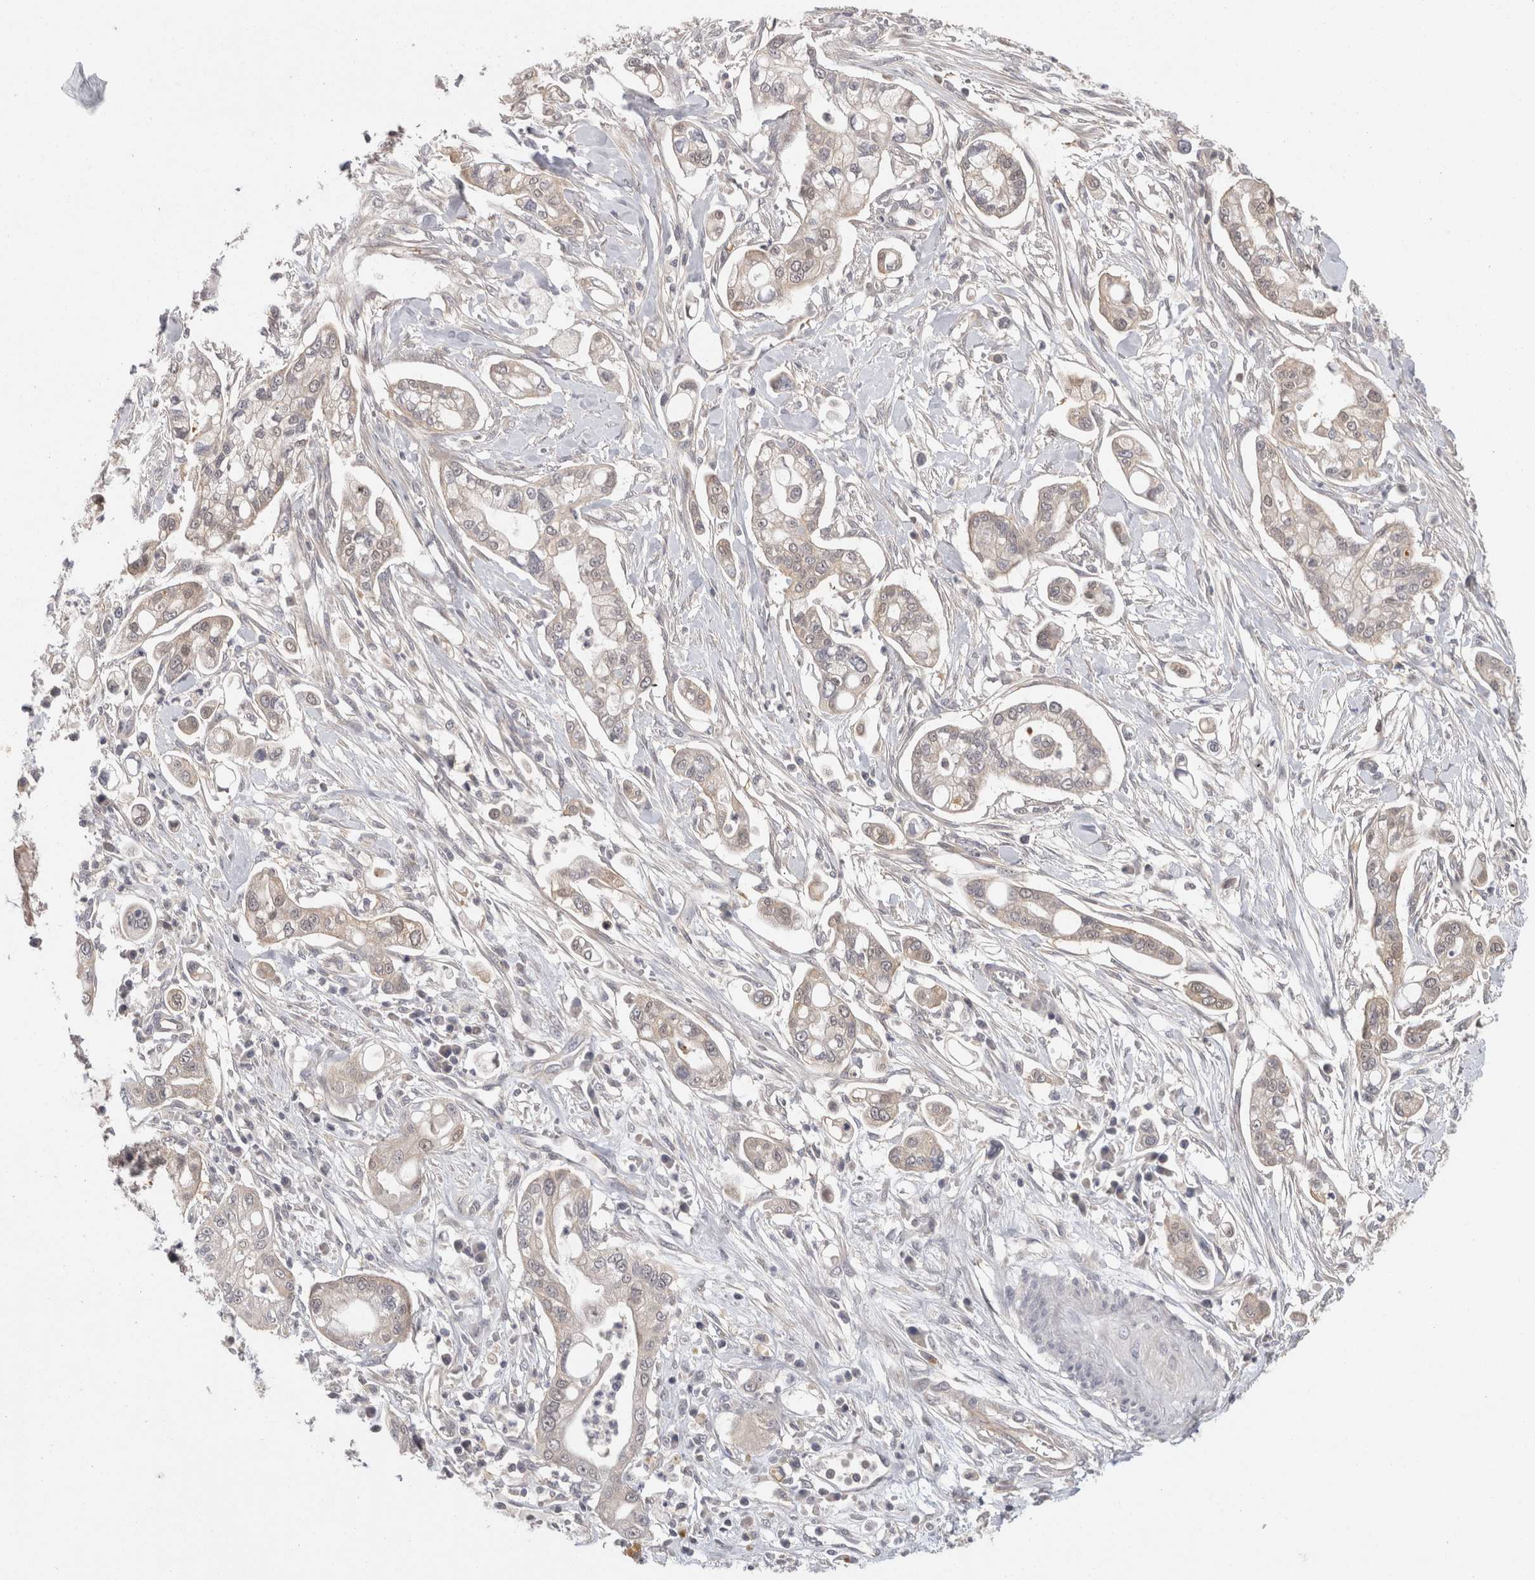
{"staining": {"intensity": "weak", "quantity": ">75%", "location": "cytoplasmic/membranous"}, "tissue": "pancreatic cancer", "cell_type": "Tumor cells", "image_type": "cancer", "snomed": [{"axis": "morphology", "description": "Adenocarcinoma, NOS"}, {"axis": "topography", "description": "Pancreas"}], "caption": "Adenocarcinoma (pancreatic) tissue shows weak cytoplasmic/membranous positivity in approximately >75% of tumor cells The protein is stained brown, and the nuclei are stained in blue (DAB IHC with brightfield microscopy, high magnification).", "gene": "ACAT2", "patient": {"sex": "male", "age": 68}}